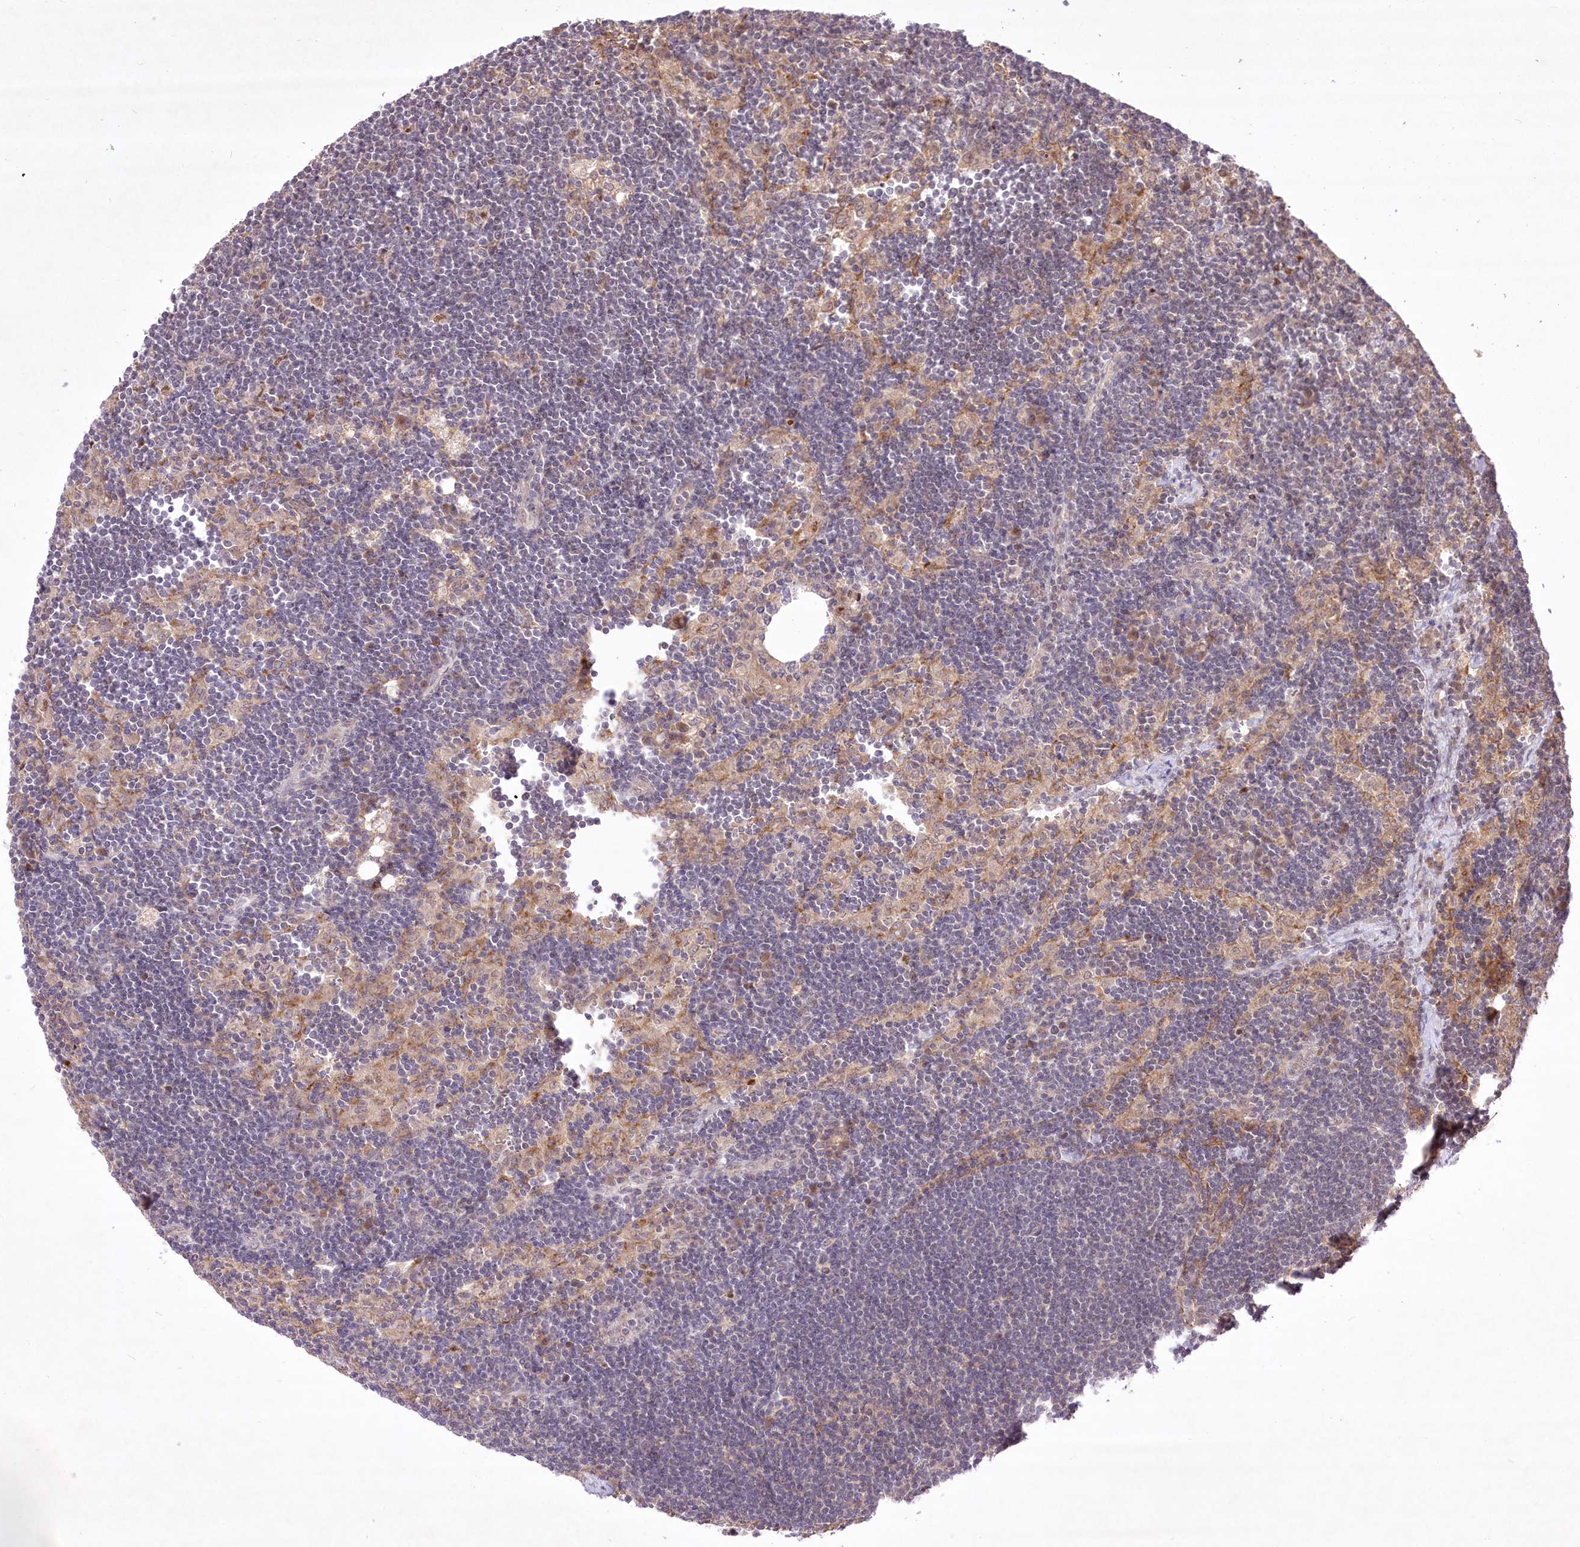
{"staining": {"intensity": "weak", "quantity": "25%-75%", "location": "cytoplasmic/membranous"}, "tissue": "lymph node", "cell_type": "Germinal center cells", "image_type": "normal", "snomed": [{"axis": "morphology", "description": "Normal tissue, NOS"}, {"axis": "topography", "description": "Lymph node"}], "caption": "Immunohistochemical staining of unremarkable lymph node exhibits weak cytoplasmic/membranous protein staining in approximately 25%-75% of germinal center cells. (Brightfield microscopy of DAB IHC at high magnification).", "gene": "HELT", "patient": {"sex": "male", "age": 24}}